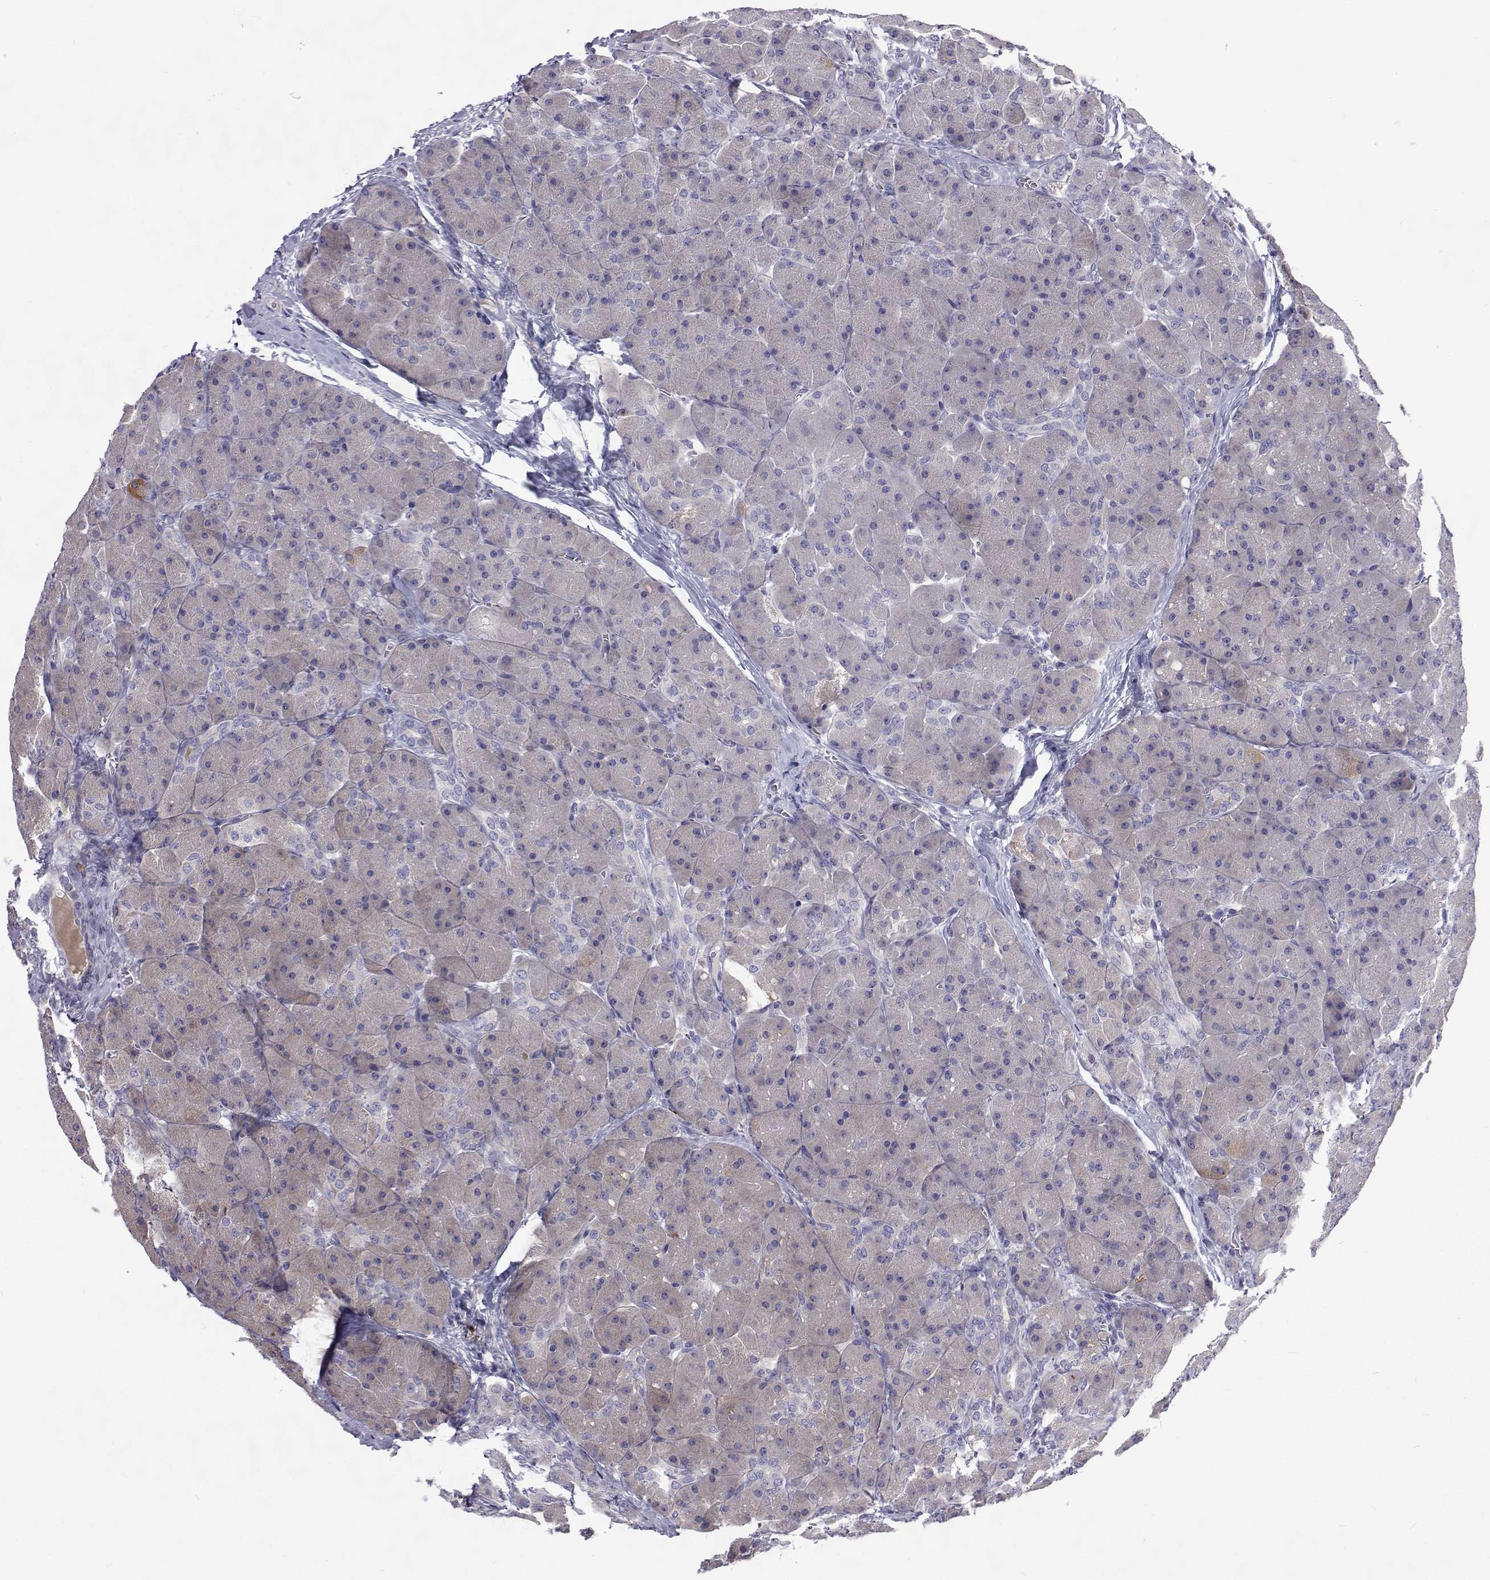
{"staining": {"intensity": "negative", "quantity": "none", "location": "none"}, "tissue": "pancreas", "cell_type": "Exocrine glandular cells", "image_type": "normal", "snomed": [{"axis": "morphology", "description": "Normal tissue, NOS"}, {"axis": "topography", "description": "Pancreas"}], "caption": "IHC micrograph of normal pancreas: human pancreas stained with DAB reveals no significant protein positivity in exocrine glandular cells. The staining is performed using DAB (3,3'-diaminobenzidine) brown chromogen with nuclei counter-stained in using hematoxylin.", "gene": "NPR3", "patient": {"sex": "male", "age": 55}}